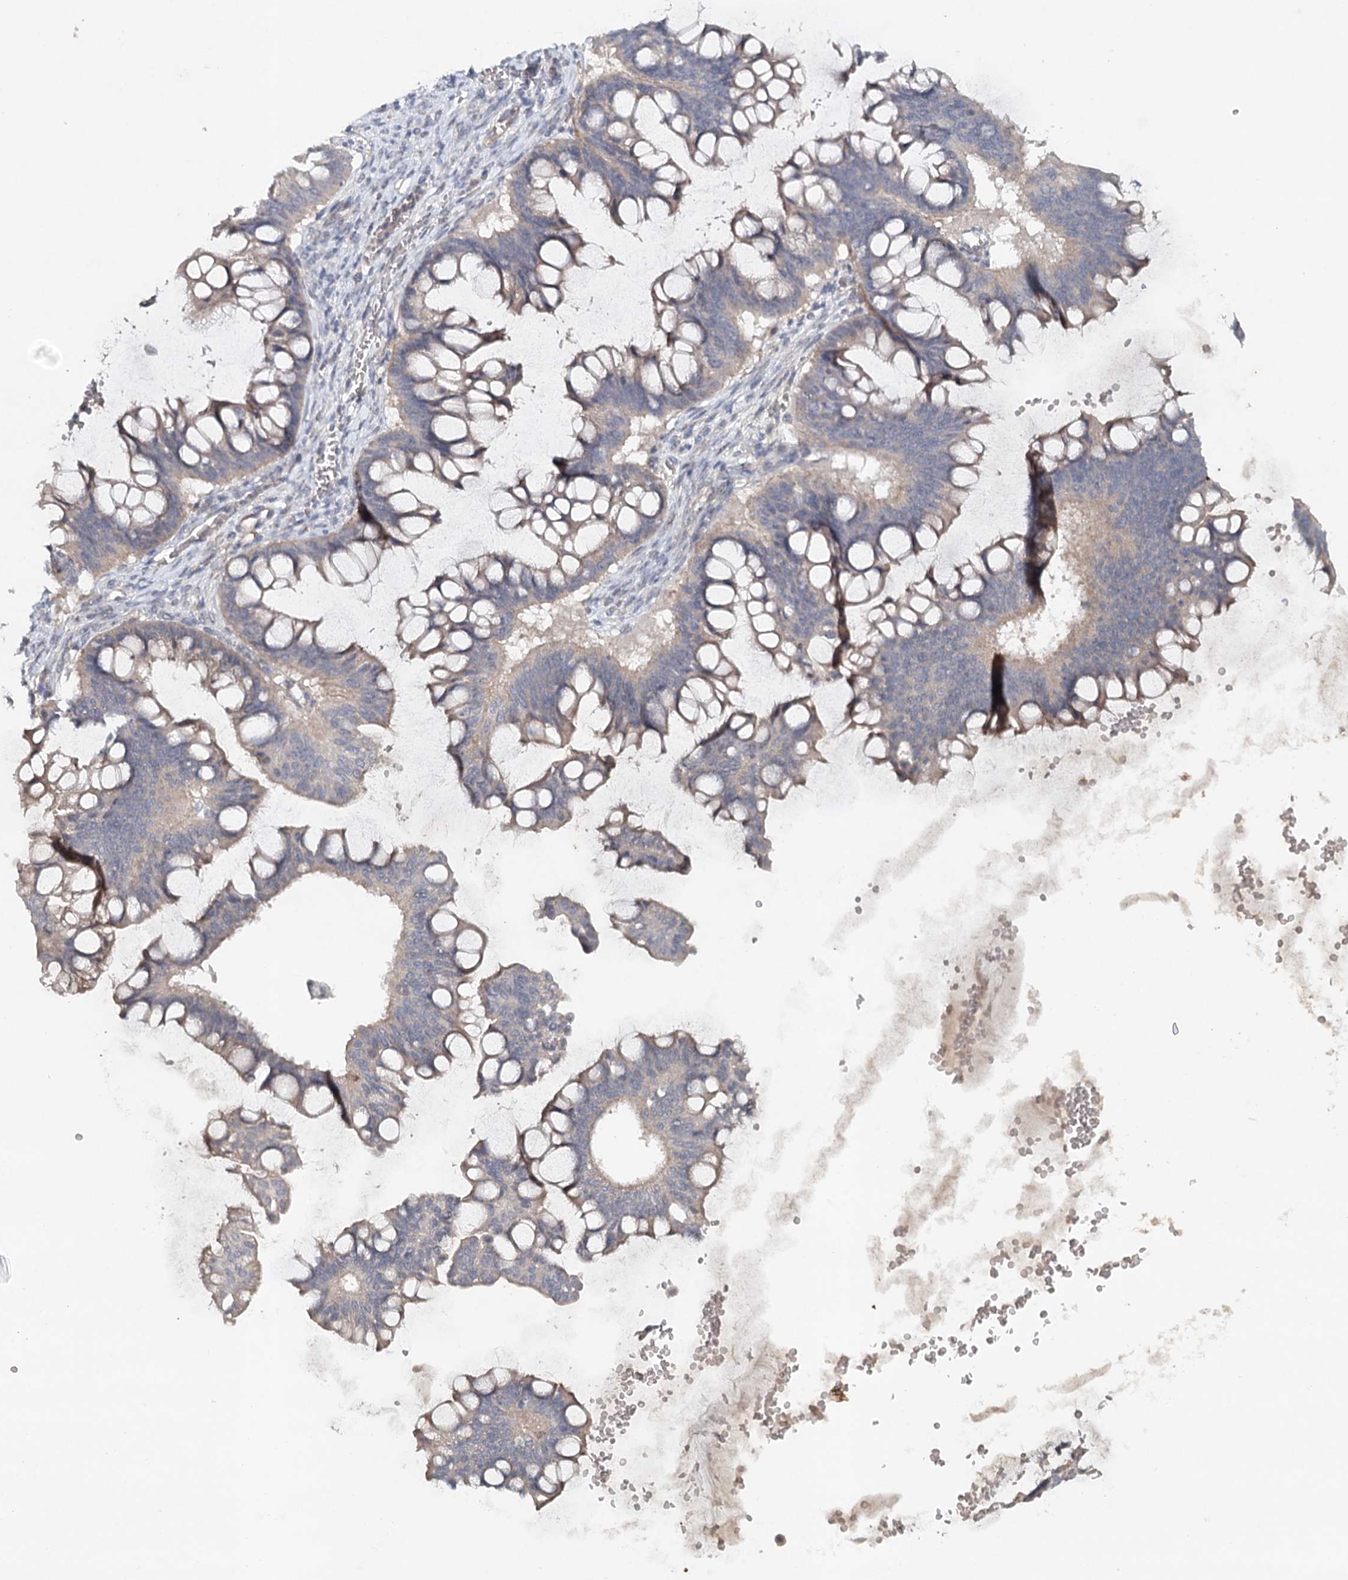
{"staining": {"intensity": "weak", "quantity": "<25%", "location": "cytoplasmic/membranous"}, "tissue": "ovarian cancer", "cell_type": "Tumor cells", "image_type": "cancer", "snomed": [{"axis": "morphology", "description": "Cystadenocarcinoma, mucinous, NOS"}, {"axis": "topography", "description": "Ovary"}], "caption": "This is an IHC micrograph of human ovarian cancer. There is no positivity in tumor cells.", "gene": "SYNPO", "patient": {"sex": "female", "age": 73}}